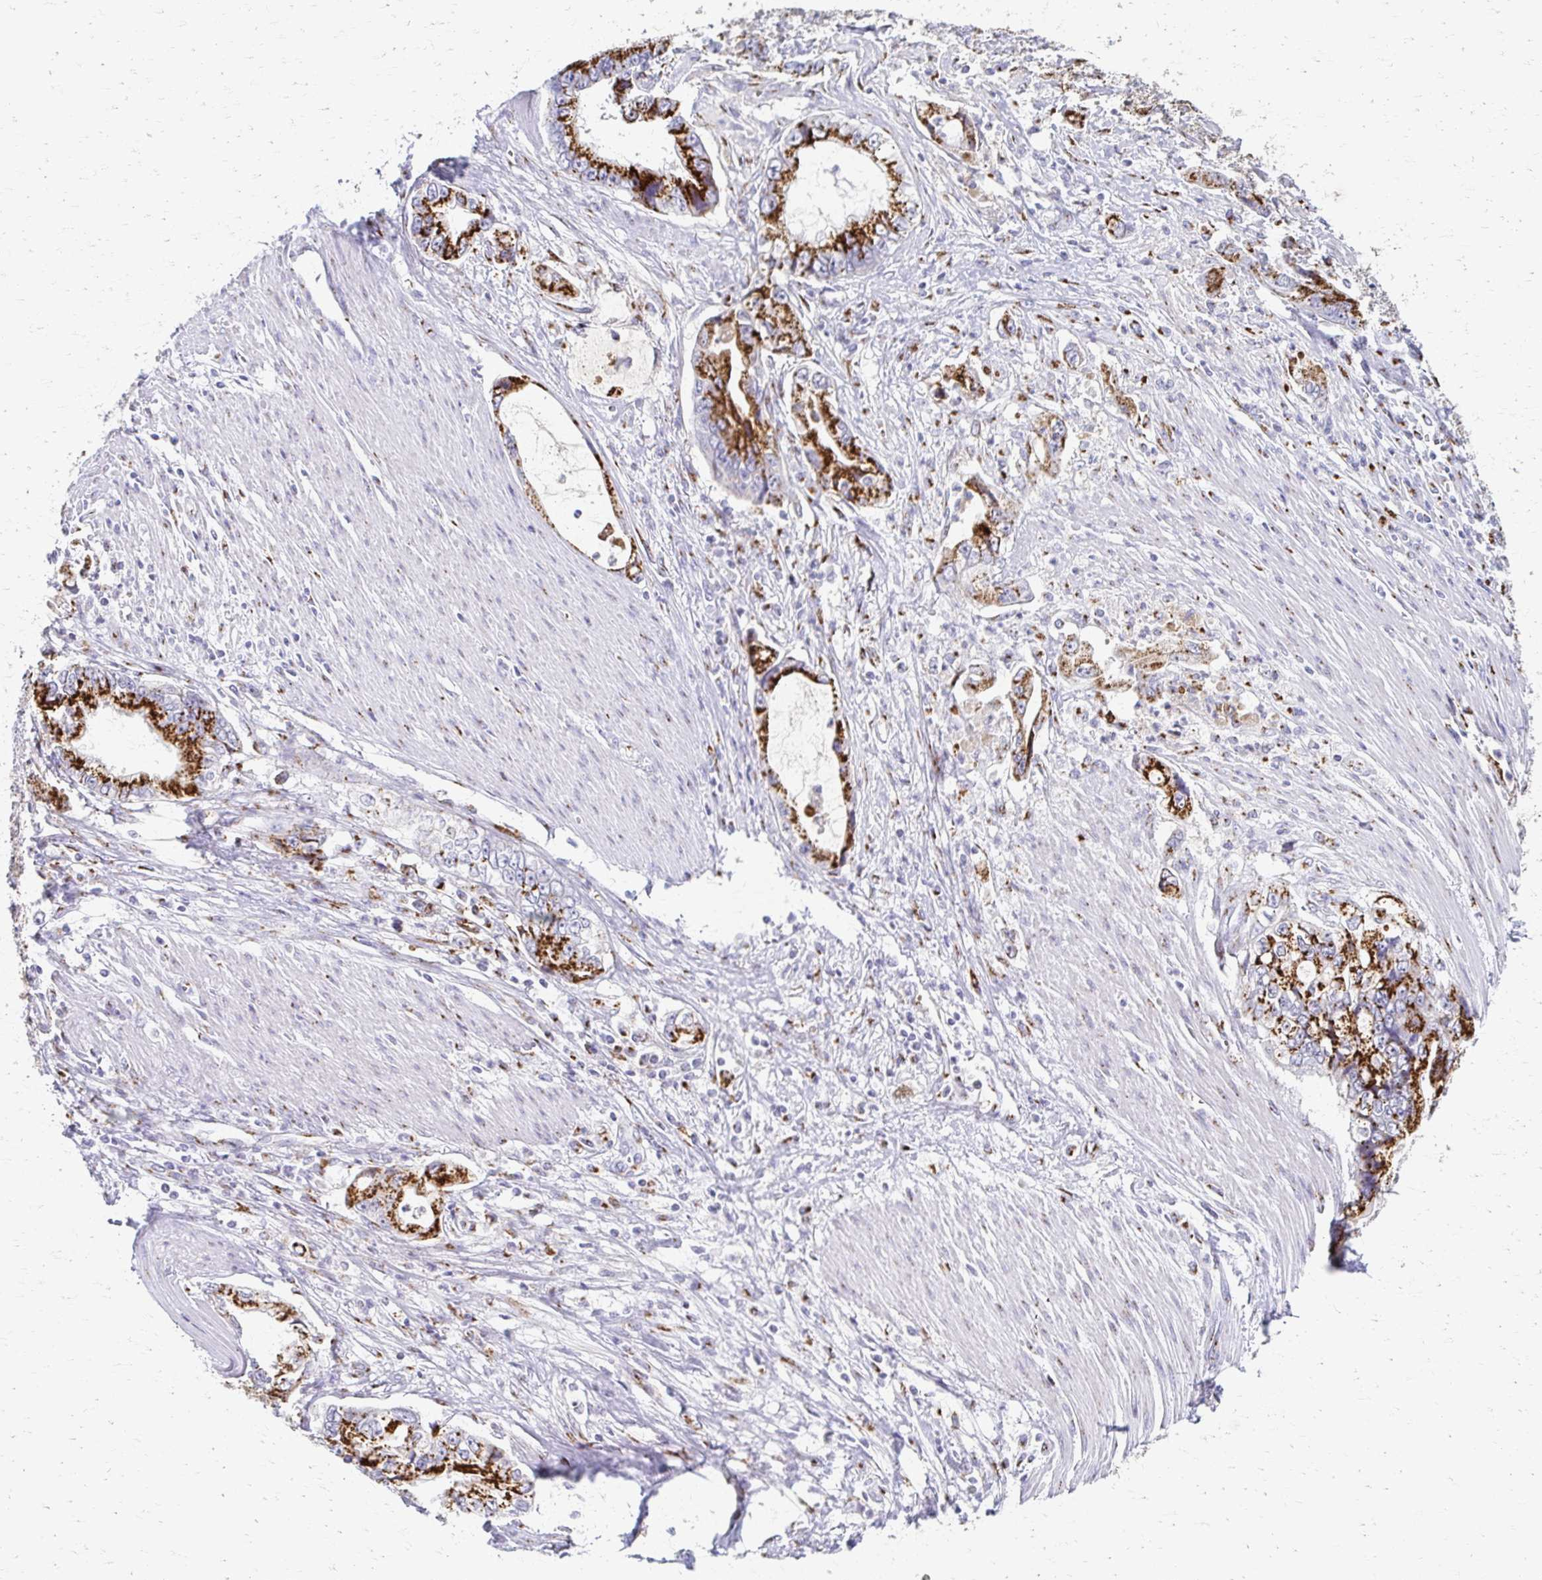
{"staining": {"intensity": "strong", "quantity": ">75%", "location": "cytoplasmic/membranous"}, "tissue": "stomach cancer", "cell_type": "Tumor cells", "image_type": "cancer", "snomed": [{"axis": "morphology", "description": "Adenocarcinoma, NOS"}, {"axis": "topography", "description": "Pancreas"}, {"axis": "topography", "description": "Stomach, upper"}], "caption": "An image showing strong cytoplasmic/membranous staining in about >75% of tumor cells in adenocarcinoma (stomach), as visualized by brown immunohistochemical staining.", "gene": "TM9SF1", "patient": {"sex": "male", "age": 77}}